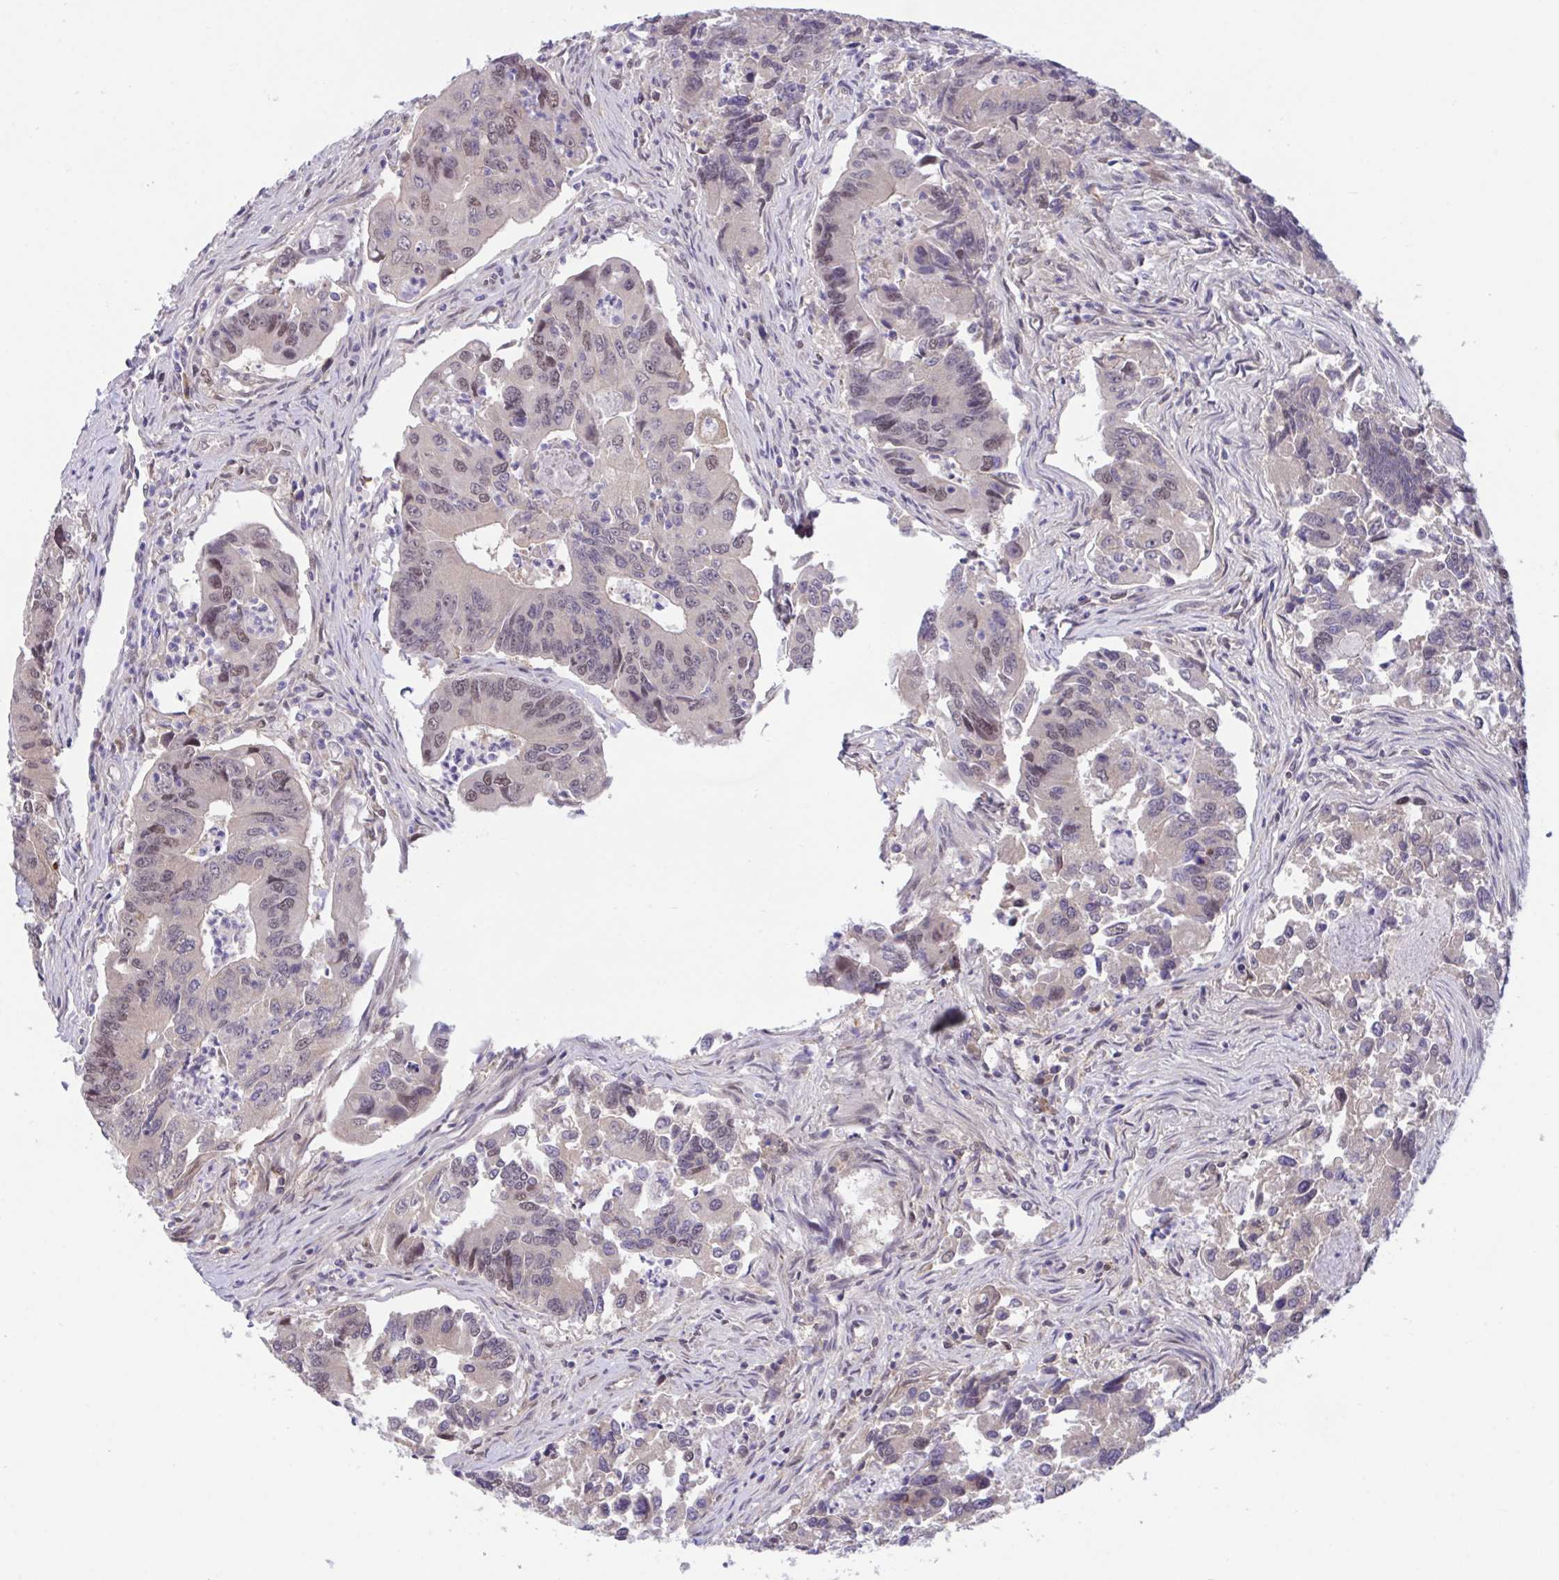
{"staining": {"intensity": "weak", "quantity": "<25%", "location": "nuclear"}, "tissue": "colorectal cancer", "cell_type": "Tumor cells", "image_type": "cancer", "snomed": [{"axis": "morphology", "description": "Adenocarcinoma, NOS"}, {"axis": "topography", "description": "Colon"}], "caption": "DAB immunohistochemical staining of human colorectal cancer shows no significant expression in tumor cells.", "gene": "ZNF444", "patient": {"sex": "female", "age": 67}}